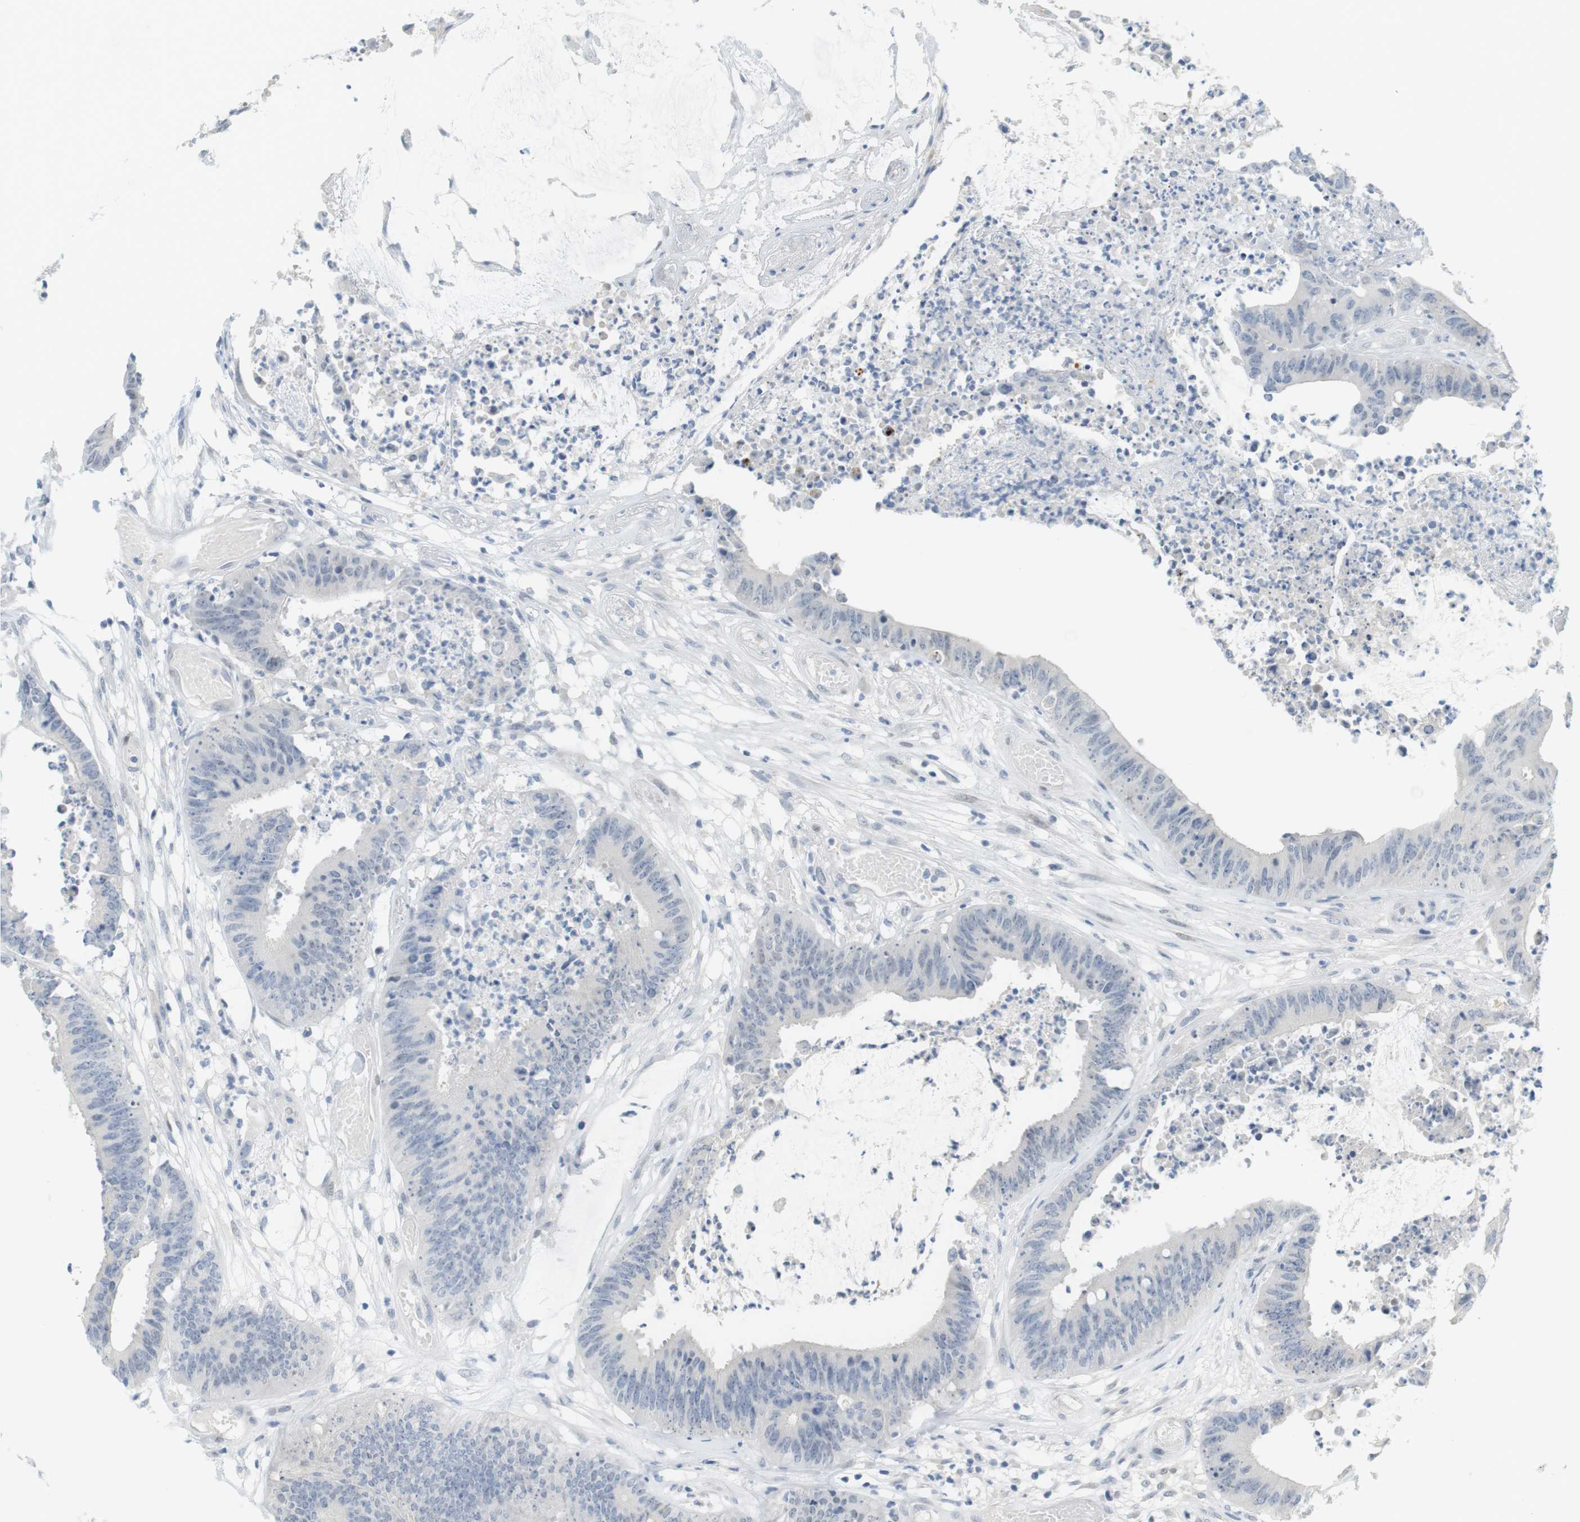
{"staining": {"intensity": "negative", "quantity": "none", "location": "none"}, "tissue": "colorectal cancer", "cell_type": "Tumor cells", "image_type": "cancer", "snomed": [{"axis": "morphology", "description": "Adenocarcinoma, NOS"}, {"axis": "topography", "description": "Rectum"}], "caption": "Tumor cells are negative for brown protein staining in colorectal cancer.", "gene": "CREB3L2", "patient": {"sex": "female", "age": 66}}